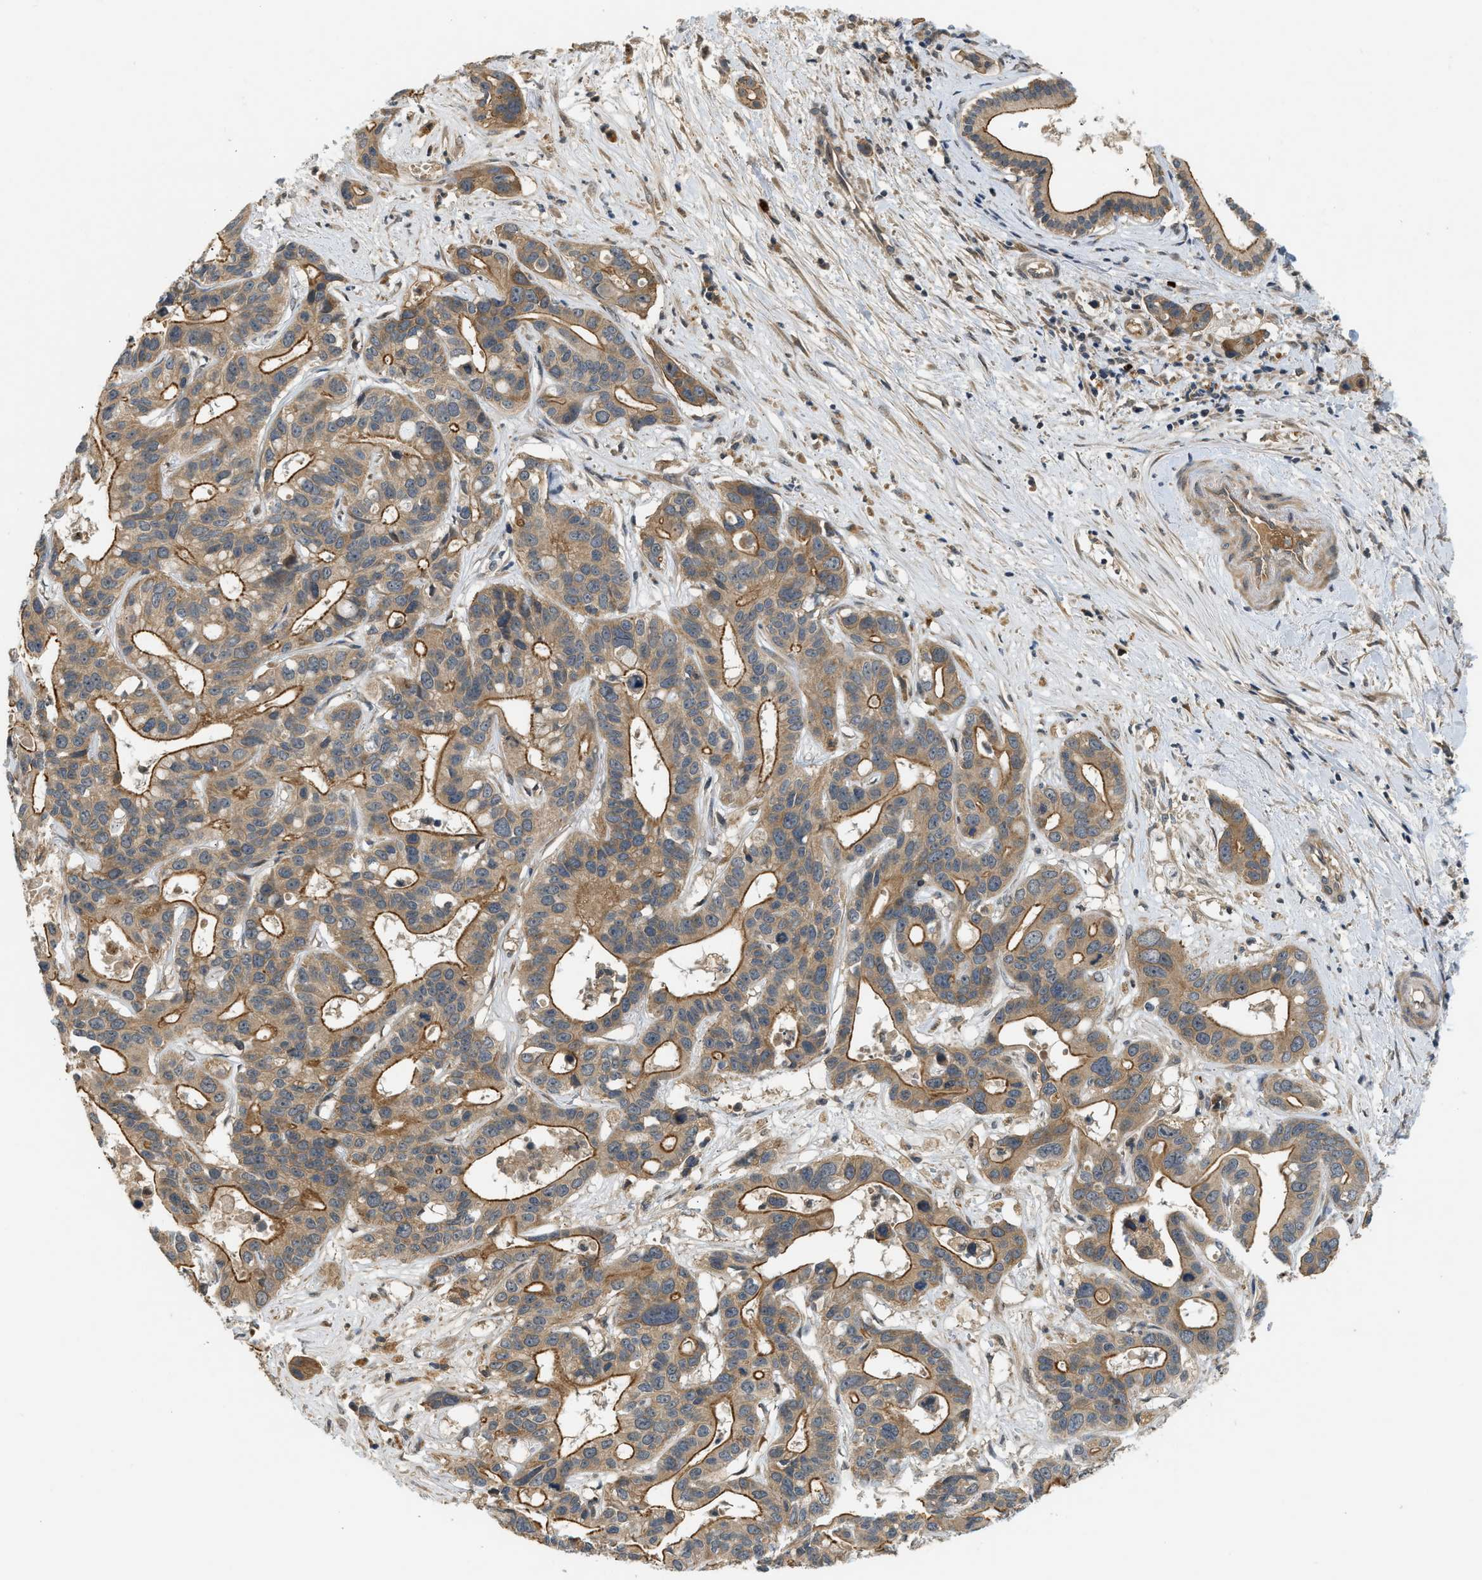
{"staining": {"intensity": "strong", "quantity": ">75%", "location": "cytoplasmic/membranous"}, "tissue": "liver cancer", "cell_type": "Tumor cells", "image_type": "cancer", "snomed": [{"axis": "morphology", "description": "Cholangiocarcinoma"}, {"axis": "topography", "description": "Liver"}], "caption": "Liver cholangiocarcinoma tissue reveals strong cytoplasmic/membranous expression in about >75% of tumor cells (DAB IHC with brightfield microscopy, high magnification).", "gene": "ADCY8", "patient": {"sex": "female", "age": 65}}